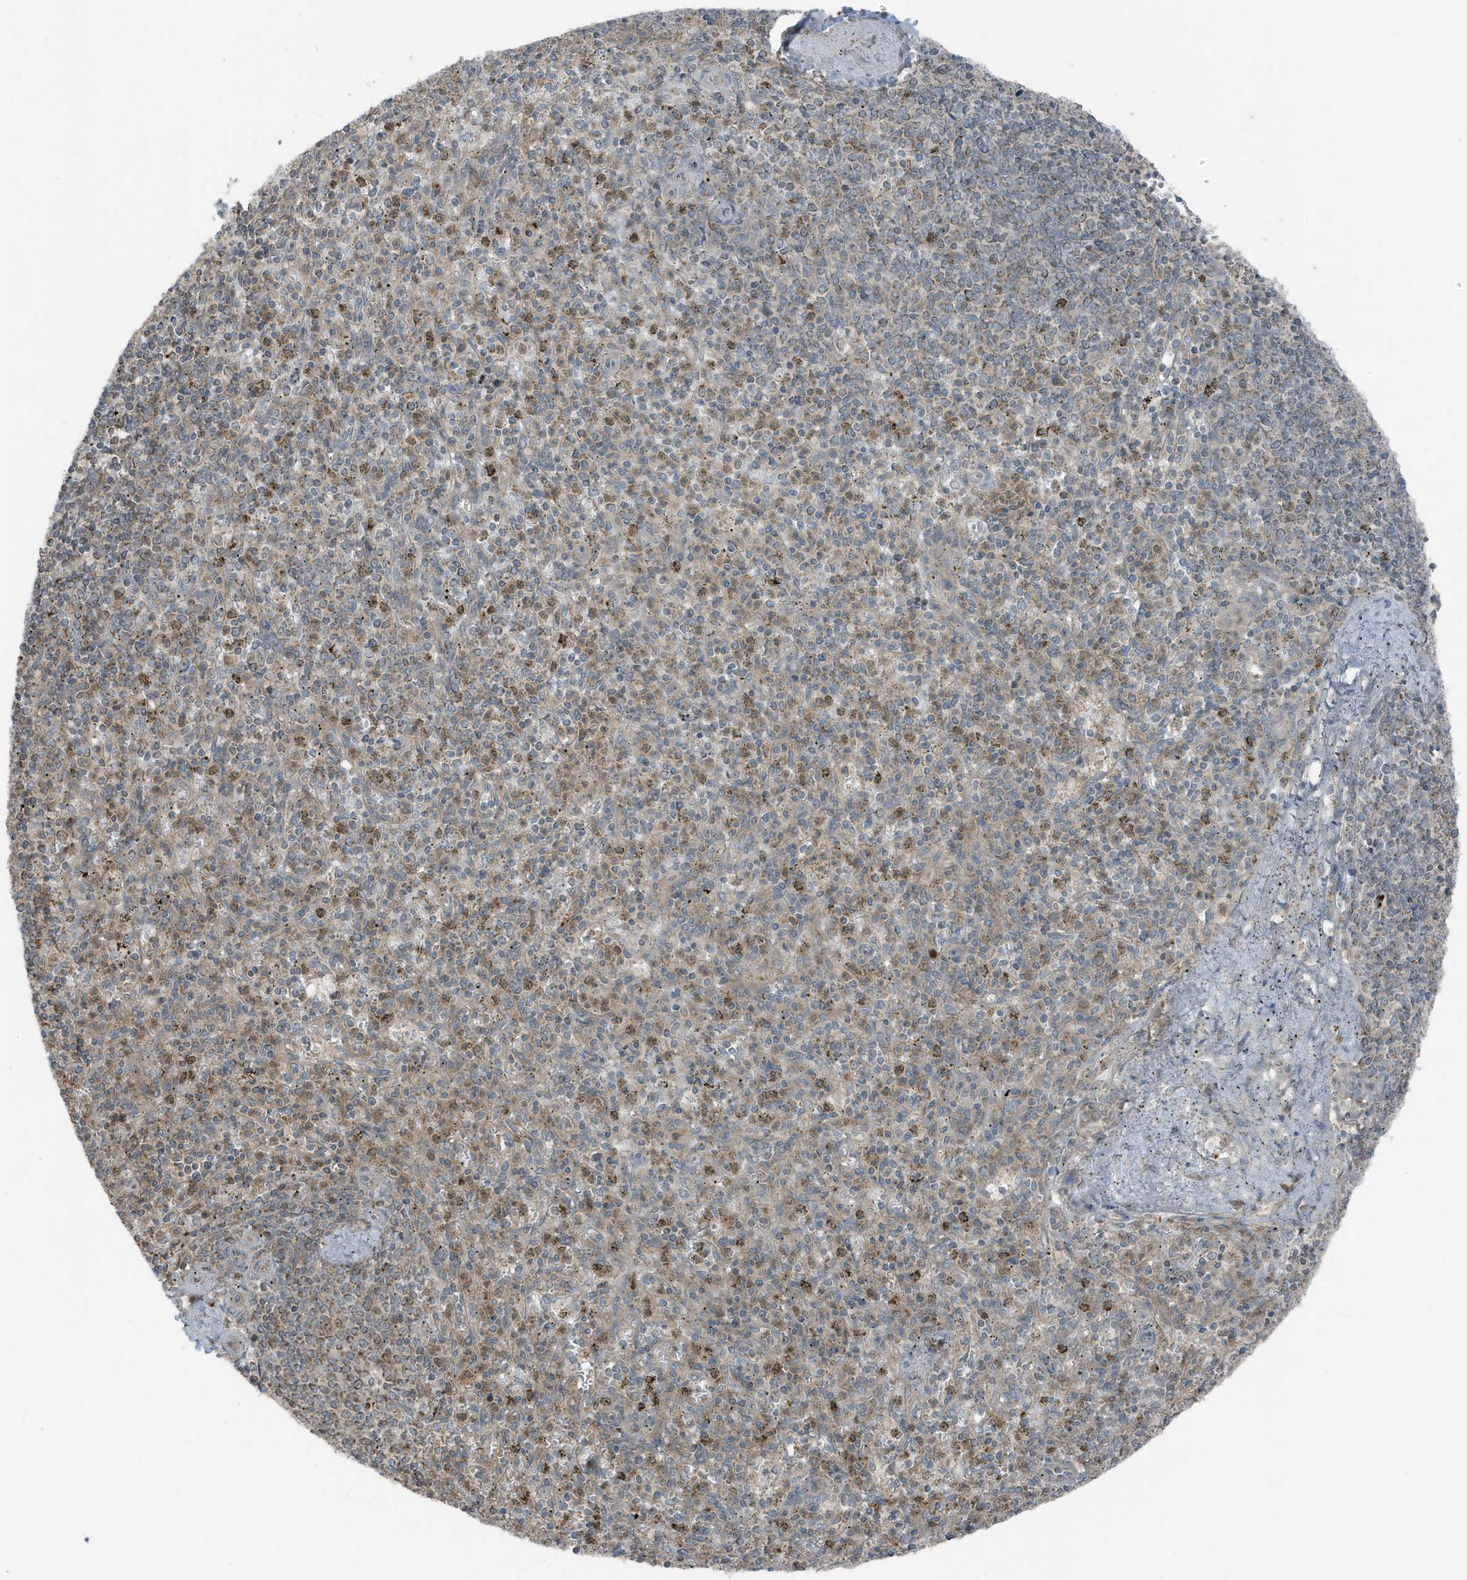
{"staining": {"intensity": "moderate", "quantity": "<25%", "location": "cytoplasmic/membranous"}, "tissue": "spleen", "cell_type": "Cells in red pulp", "image_type": "normal", "snomed": [{"axis": "morphology", "description": "Normal tissue, NOS"}, {"axis": "topography", "description": "Spleen"}], "caption": "A brown stain labels moderate cytoplasmic/membranous expression of a protein in cells in red pulp of unremarkable human spleen.", "gene": "AZI2", "patient": {"sex": "male", "age": 72}}